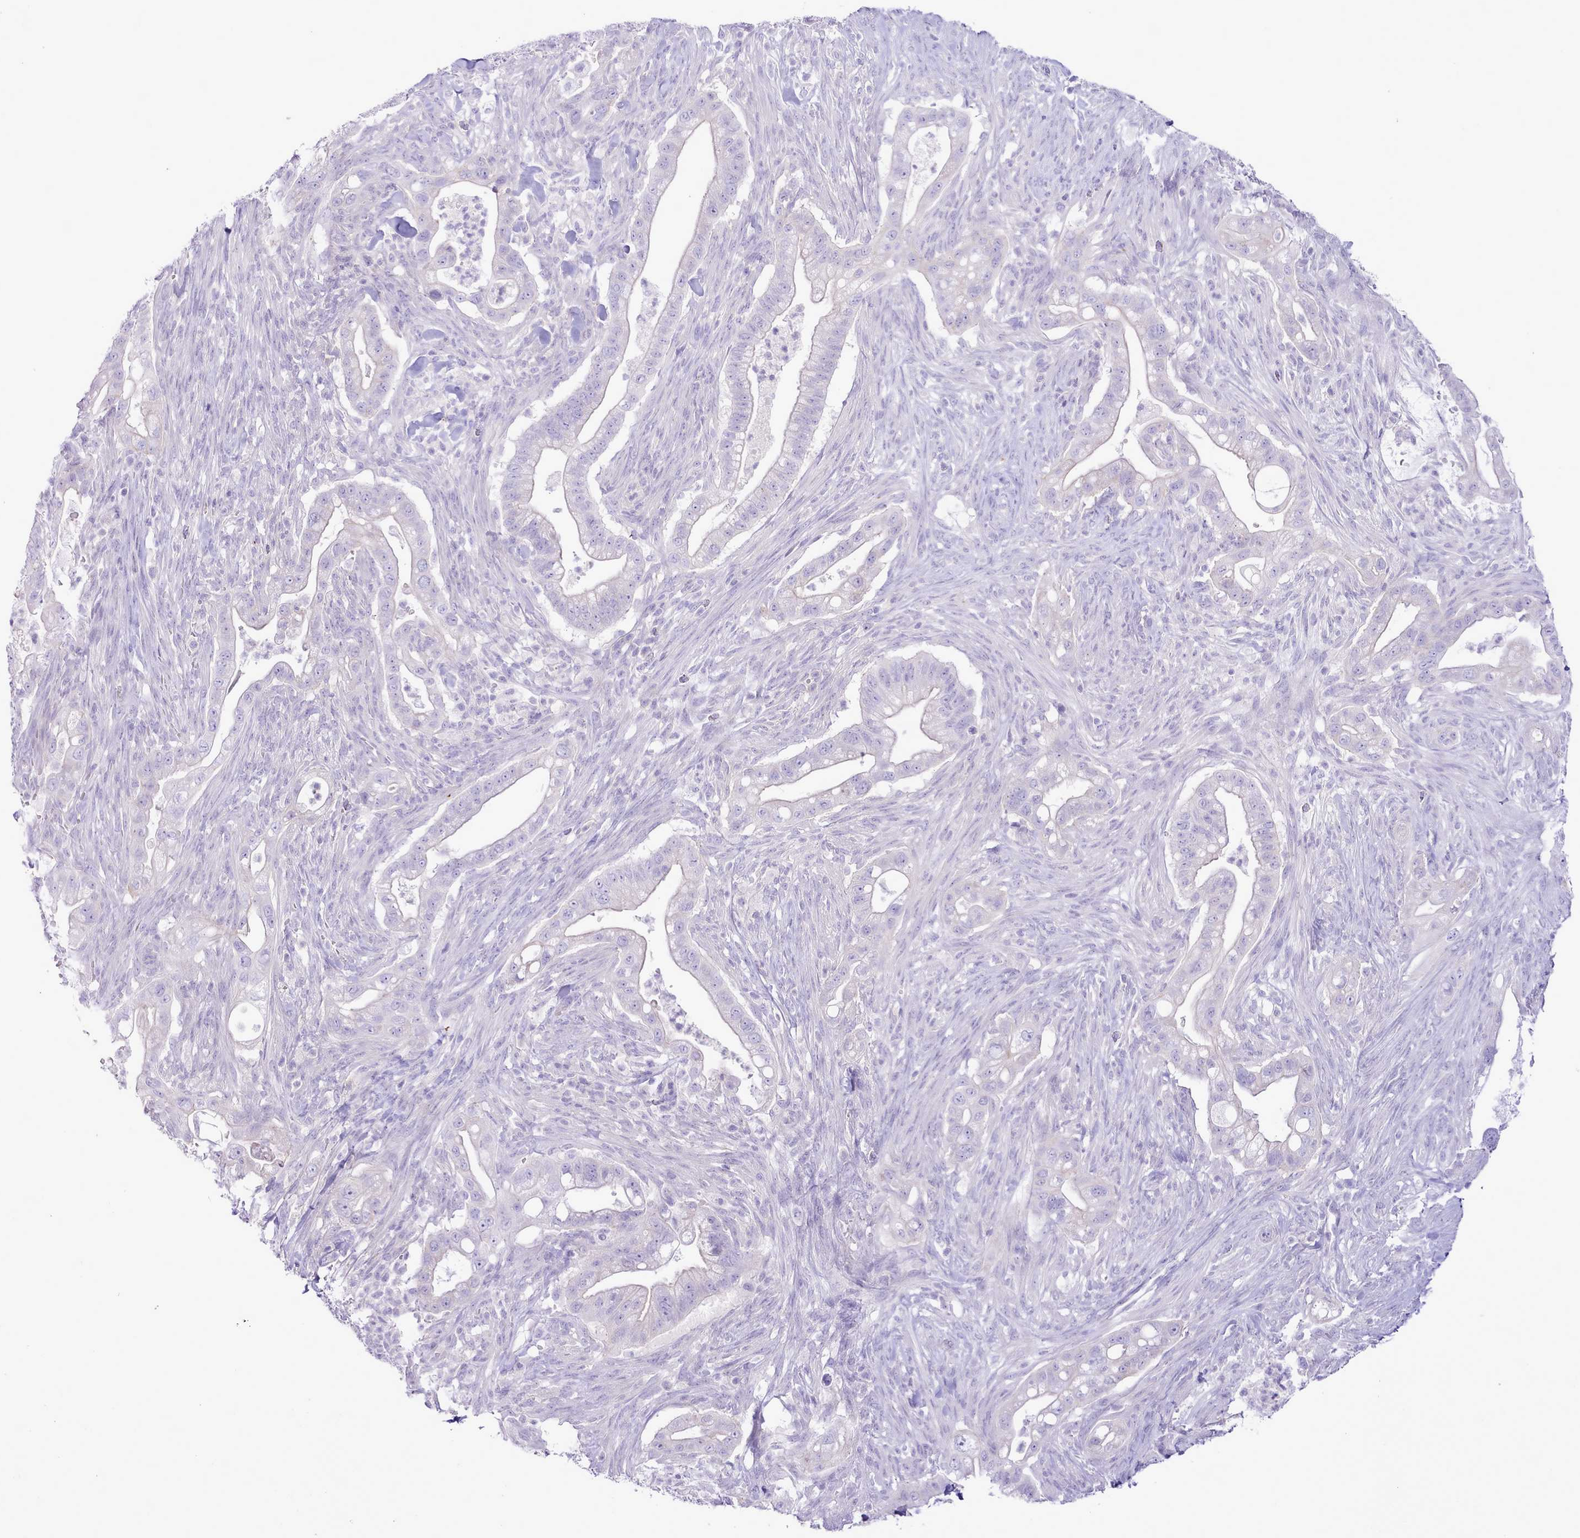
{"staining": {"intensity": "negative", "quantity": "none", "location": "none"}, "tissue": "pancreatic cancer", "cell_type": "Tumor cells", "image_type": "cancer", "snomed": [{"axis": "morphology", "description": "Adenocarcinoma, NOS"}, {"axis": "topography", "description": "Pancreas"}], "caption": "There is no significant expression in tumor cells of pancreatic cancer. (DAB IHC, high magnification).", "gene": "MDFI", "patient": {"sex": "male", "age": 44}}